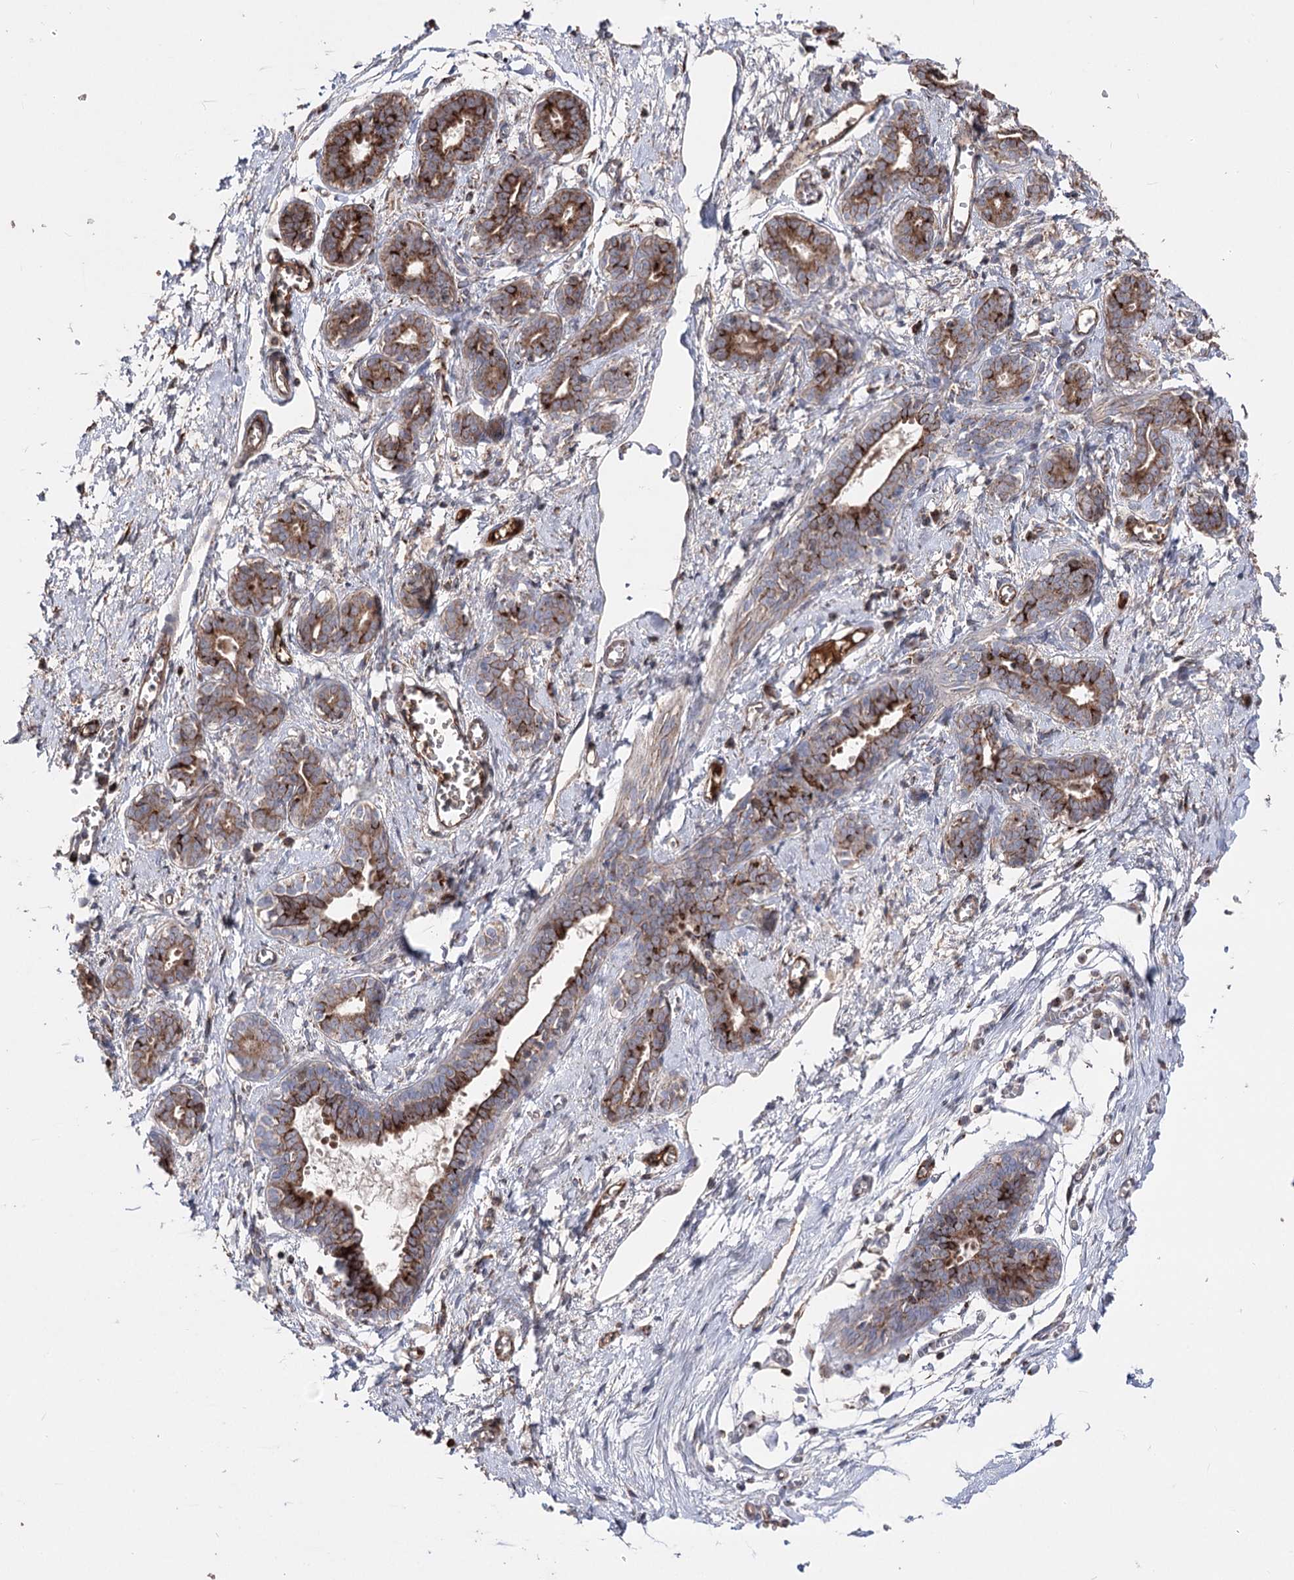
{"staining": {"intensity": "moderate", "quantity": ">75%", "location": "cytoplasmic/membranous"}, "tissue": "breast", "cell_type": "Adipocytes", "image_type": "normal", "snomed": [{"axis": "morphology", "description": "Normal tissue, NOS"}, {"axis": "topography", "description": "Breast"}], "caption": "An IHC micrograph of benign tissue is shown. Protein staining in brown highlights moderate cytoplasmic/membranous positivity in breast within adipocytes. Nuclei are stained in blue.", "gene": "ARHGAP20", "patient": {"sex": "female", "age": 27}}